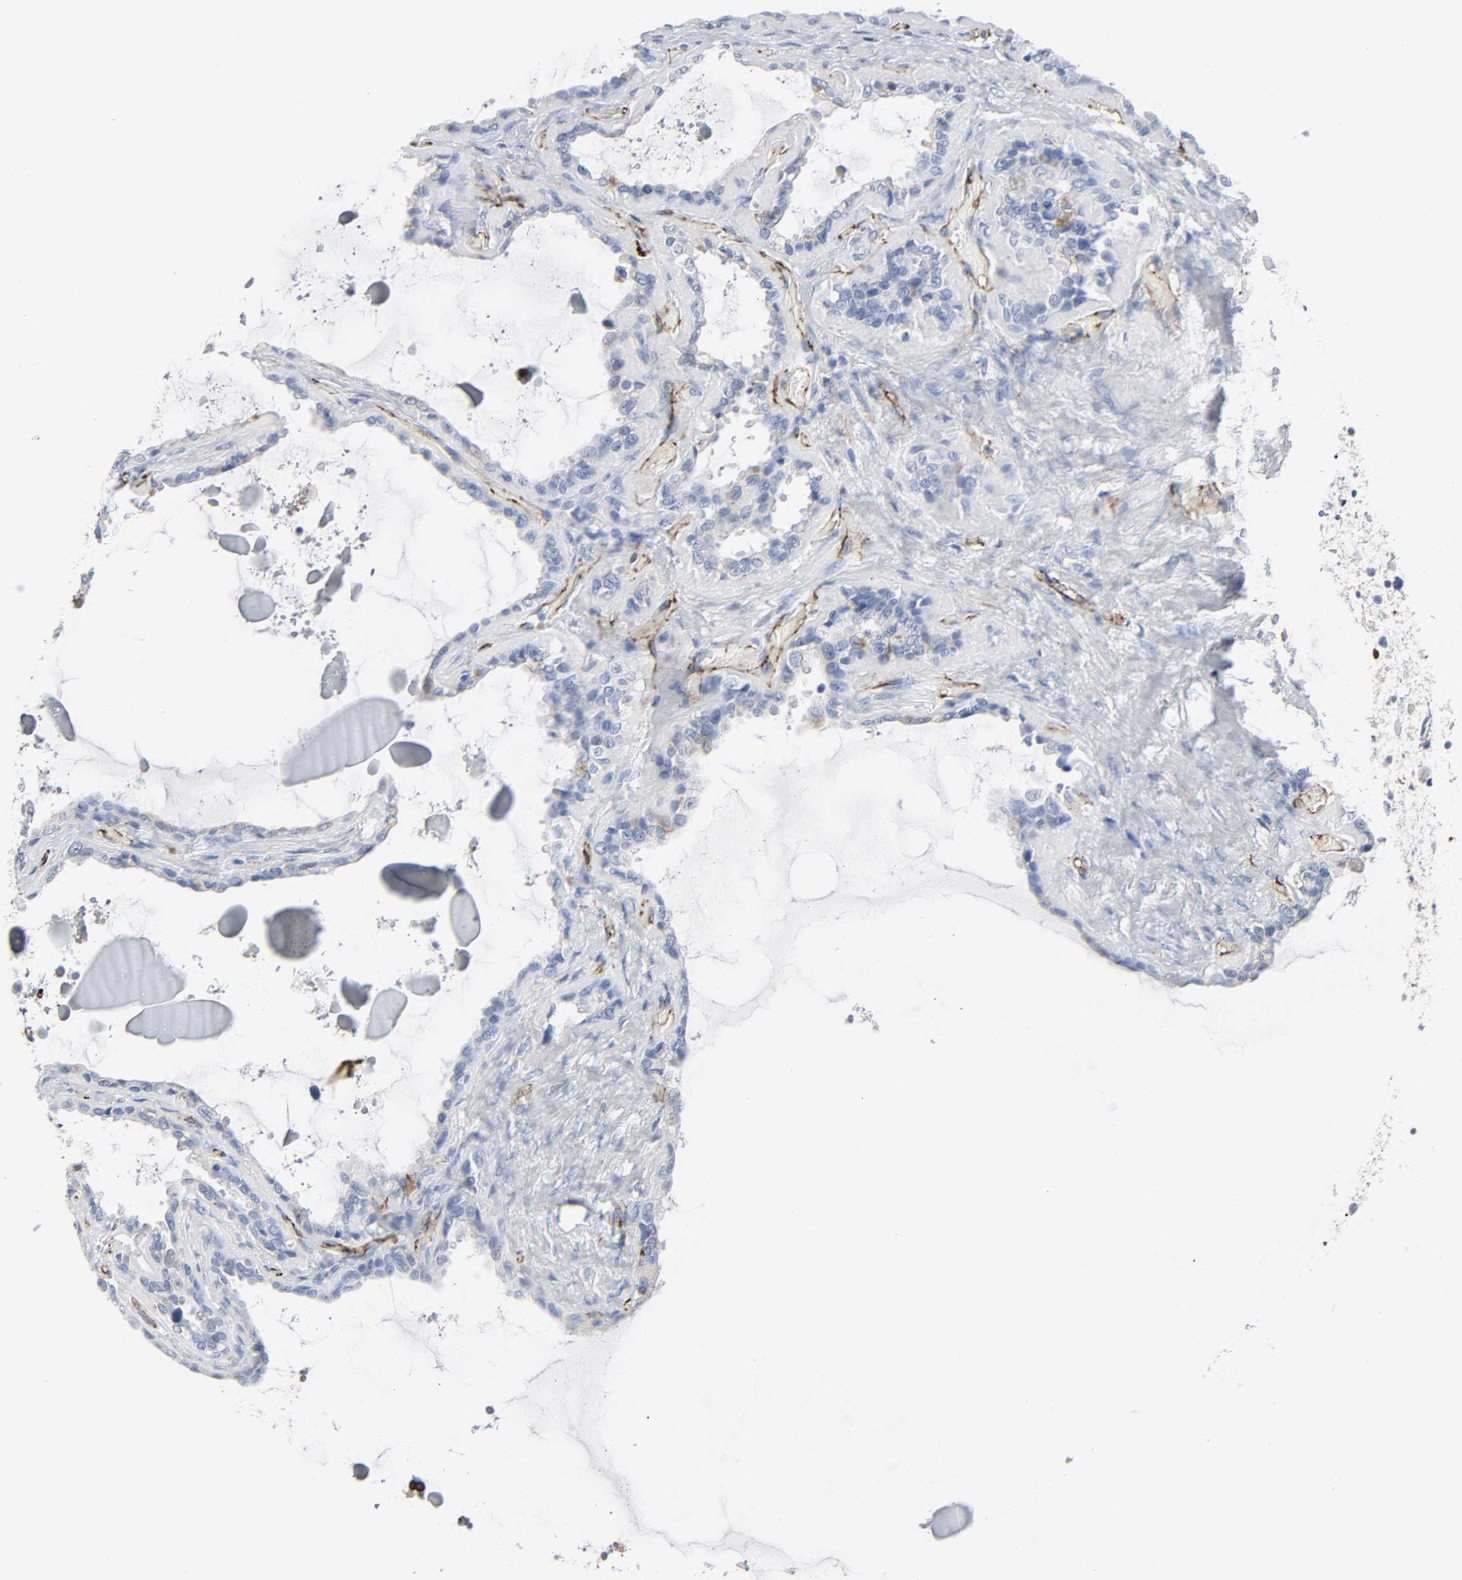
{"staining": {"intensity": "negative", "quantity": "none", "location": "none"}, "tissue": "seminal vesicle", "cell_type": "Glandular cells", "image_type": "normal", "snomed": [{"axis": "morphology", "description": "Normal tissue, NOS"}, {"axis": "morphology", "description": "Inflammation, NOS"}, {"axis": "topography", "description": "Urinary bladder"}, {"axis": "topography", "description": "Prostate"}, {"axis": "topography", "description": "Seminal veicle"}], "caption": "Glandular cells show no significant protein staining in normal seminal vesicle. (DAB (3,3'-diaminobenzidine) IHC visualized using brightfield microscopy, high magnification).", "gene": "PECAM1", "patient": {"sex": "male", "age": 82}}